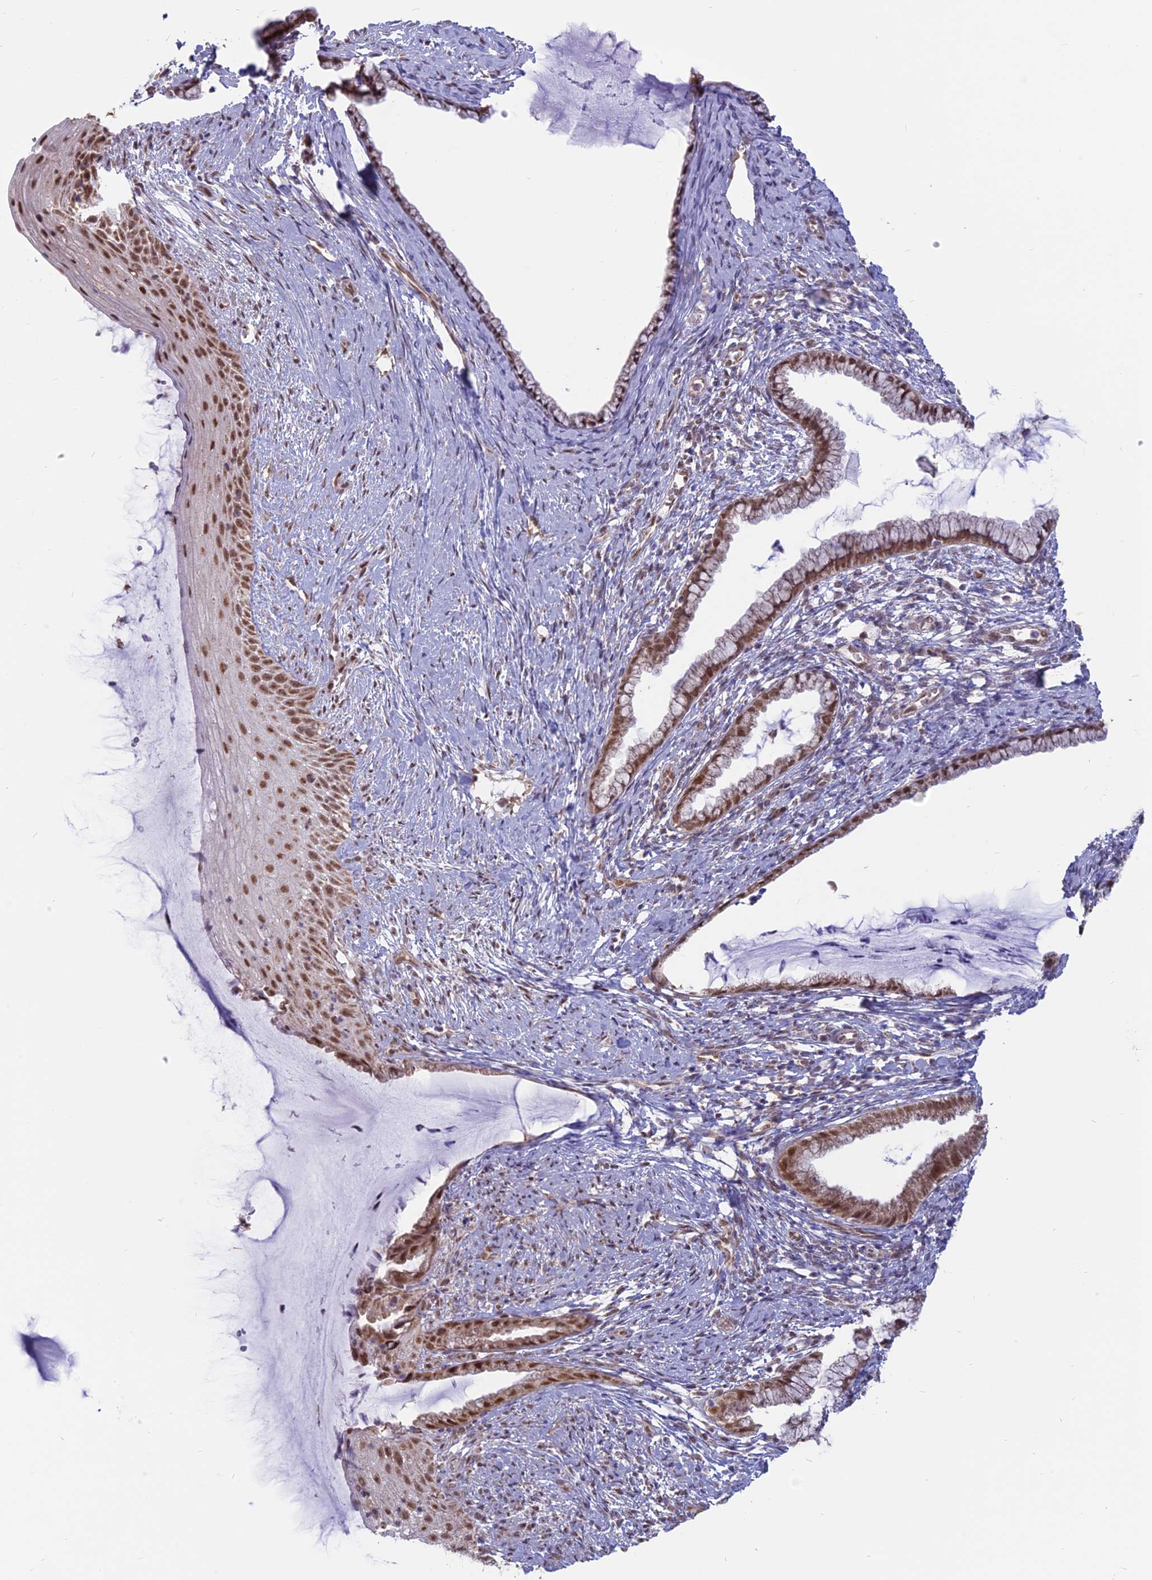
{"staining": {"intensity": "moderate", "quantity": ">75%", "location": "cytoplasmic/membranous,nuclear"}, "tissue": "cervix", "cell_type": "Glandular cells", "image_type": "normal", "snomed": [{"axis": "morphology", "description": "Normal tissue, NOS"}, {"axis": "topography", "description": "Cervix"}], "caption": "This is an image of immunohistochemistry (IHC) staining of normal cervix, which shows moderate staining in the cytoplasmic/membranous,nuclear of glandular cells.", "gene": "ARHGAP40", "patient": {"sex": "female", "age": 36}}